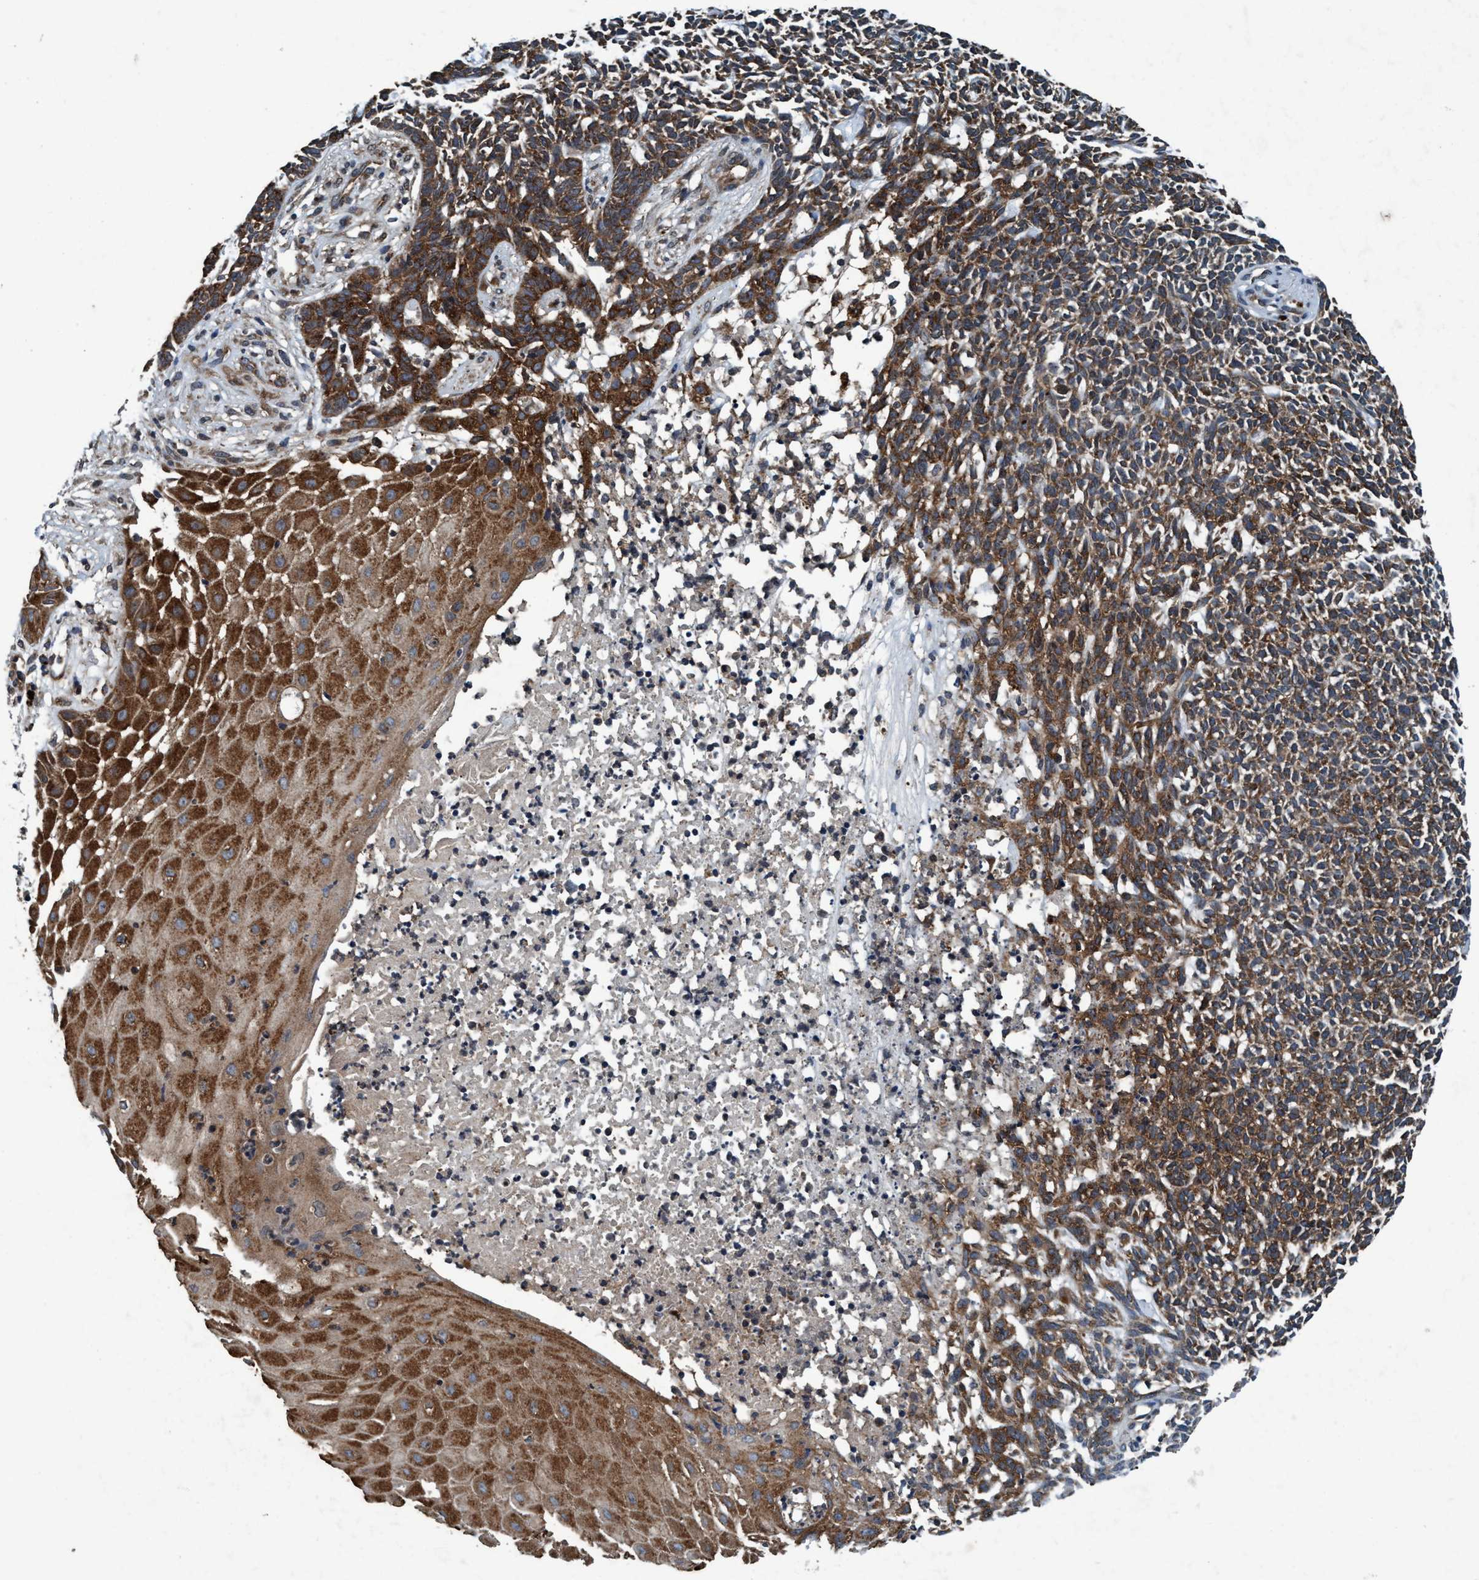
{"staining": {"intensity": "moderate", "quantity": "25%-75%", "location": "cytoplasmic/membranous"}, "tissue": "skin cancer", "cell_type": "Tumor cells", "image_type": "cancer", "snomed": [{"axis": "morphology", "description": "Basal cell carcinoma"}, {"axis": "topography", "description": "Skin"}], "caption": "Skin cancer (basal cell carcinoma) tissue reveals moderate cytoplasmic/membranous expression in about 25%-75% of tumor cells, visualized by immunohistochemistry.", "gene": "AKT1S1", "patient": {"sex": "female", "age": 84}}